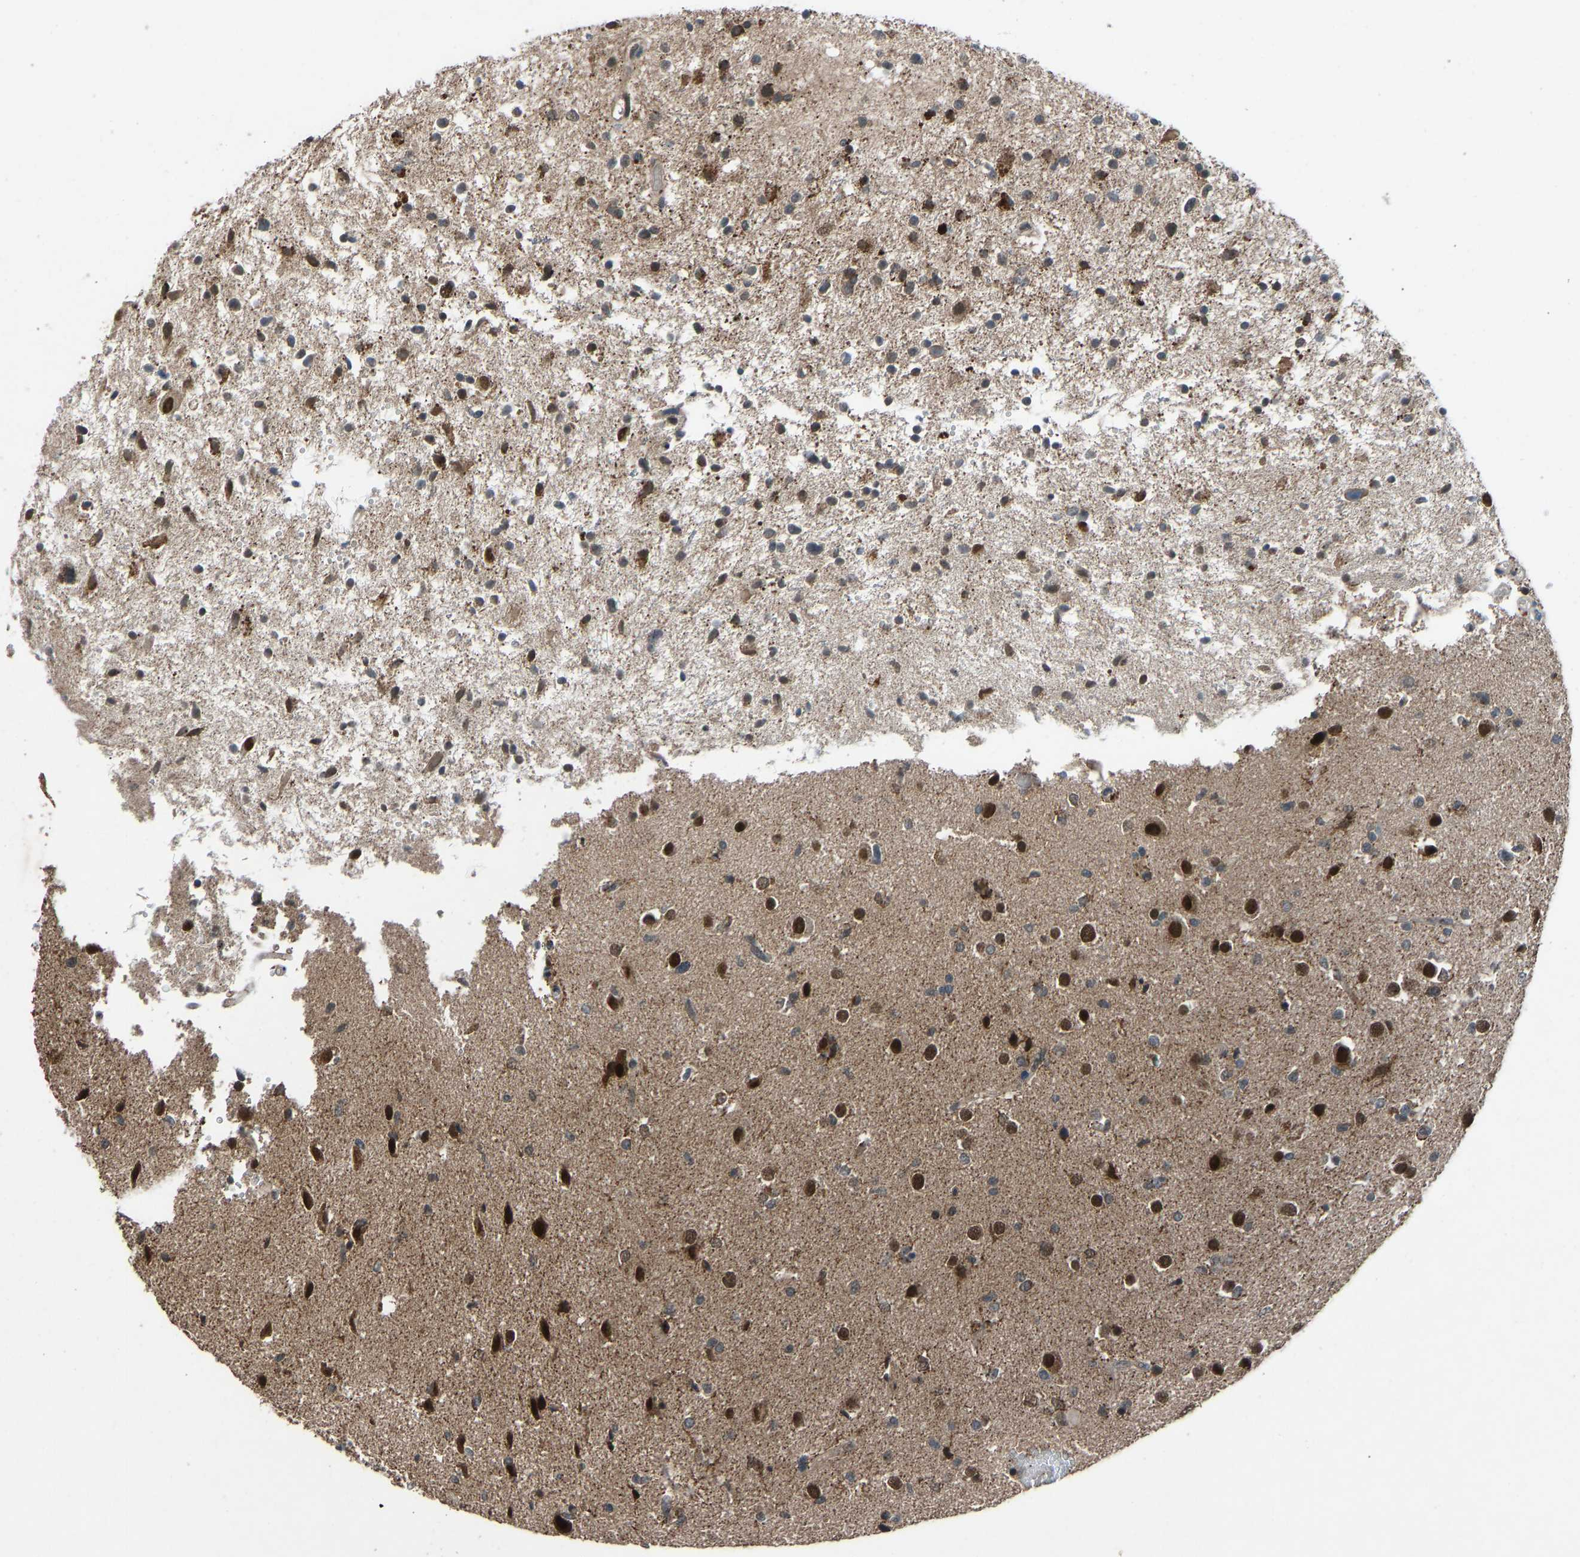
{"staining": {"intensity": "strong", "quantity": "25%-75%", "location": "nuclear"}, "tissue": "glioma", "cell_type": "Tumor cells", "image_type": "cancer", "snomed": [{"axis": "morphology", "description": "Glioma, malignant, High grade"}, {"axis": "topography", "description": "Brain"}], "caption": "A high amount of strong nuclear expression is present in about 25%-75% of tumor cells in malignant glioma (high-grade) tissue.", "gene": "SLC43A1", "patient": {"sex": "male", "age": 33}}